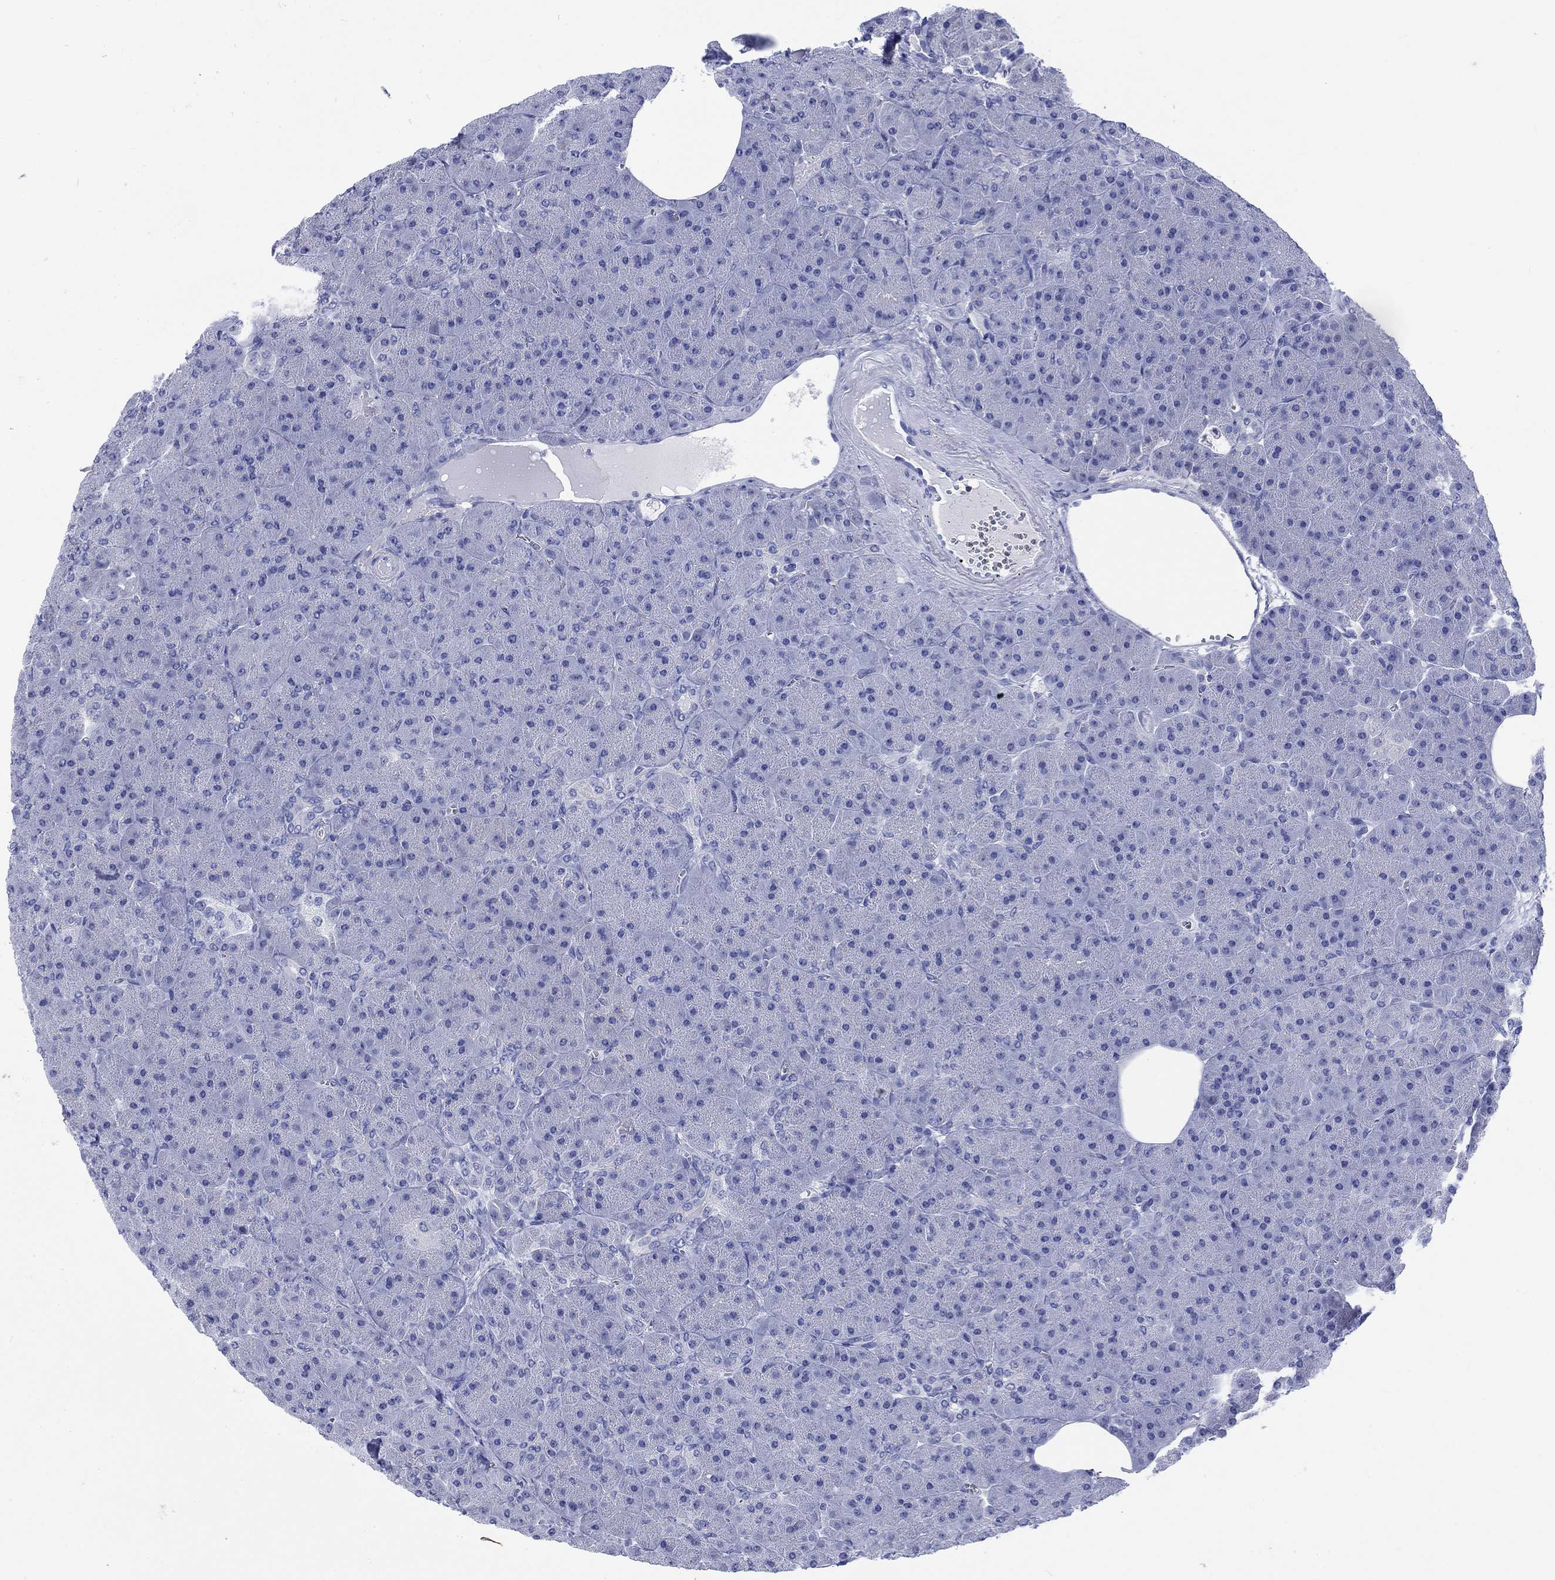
{"staining": {"intensity": "negative", "quantity": "none", "location": "none"}, "tissue": "pancreas", "cell_type": "Exocrine glandular cells", "image_type": "normal", "snomed": [{"axis": "morphology", "description": "Normal tissue, NOS"}, {"axis": "topography", "description": "Pancreas"}], "caption": "Immunohistochemistry (IHC) photomicrograph of normal pancreas: human pancreas stained with DAB (3,3'-diaminobenzidine) exhibits no significant protein expression in exocrine glandular cells. (DAB immunohistochemistry with hematoxylin counter stain).", "gene": "KRT76", "patient": {"sex": "male", "age": 61}}